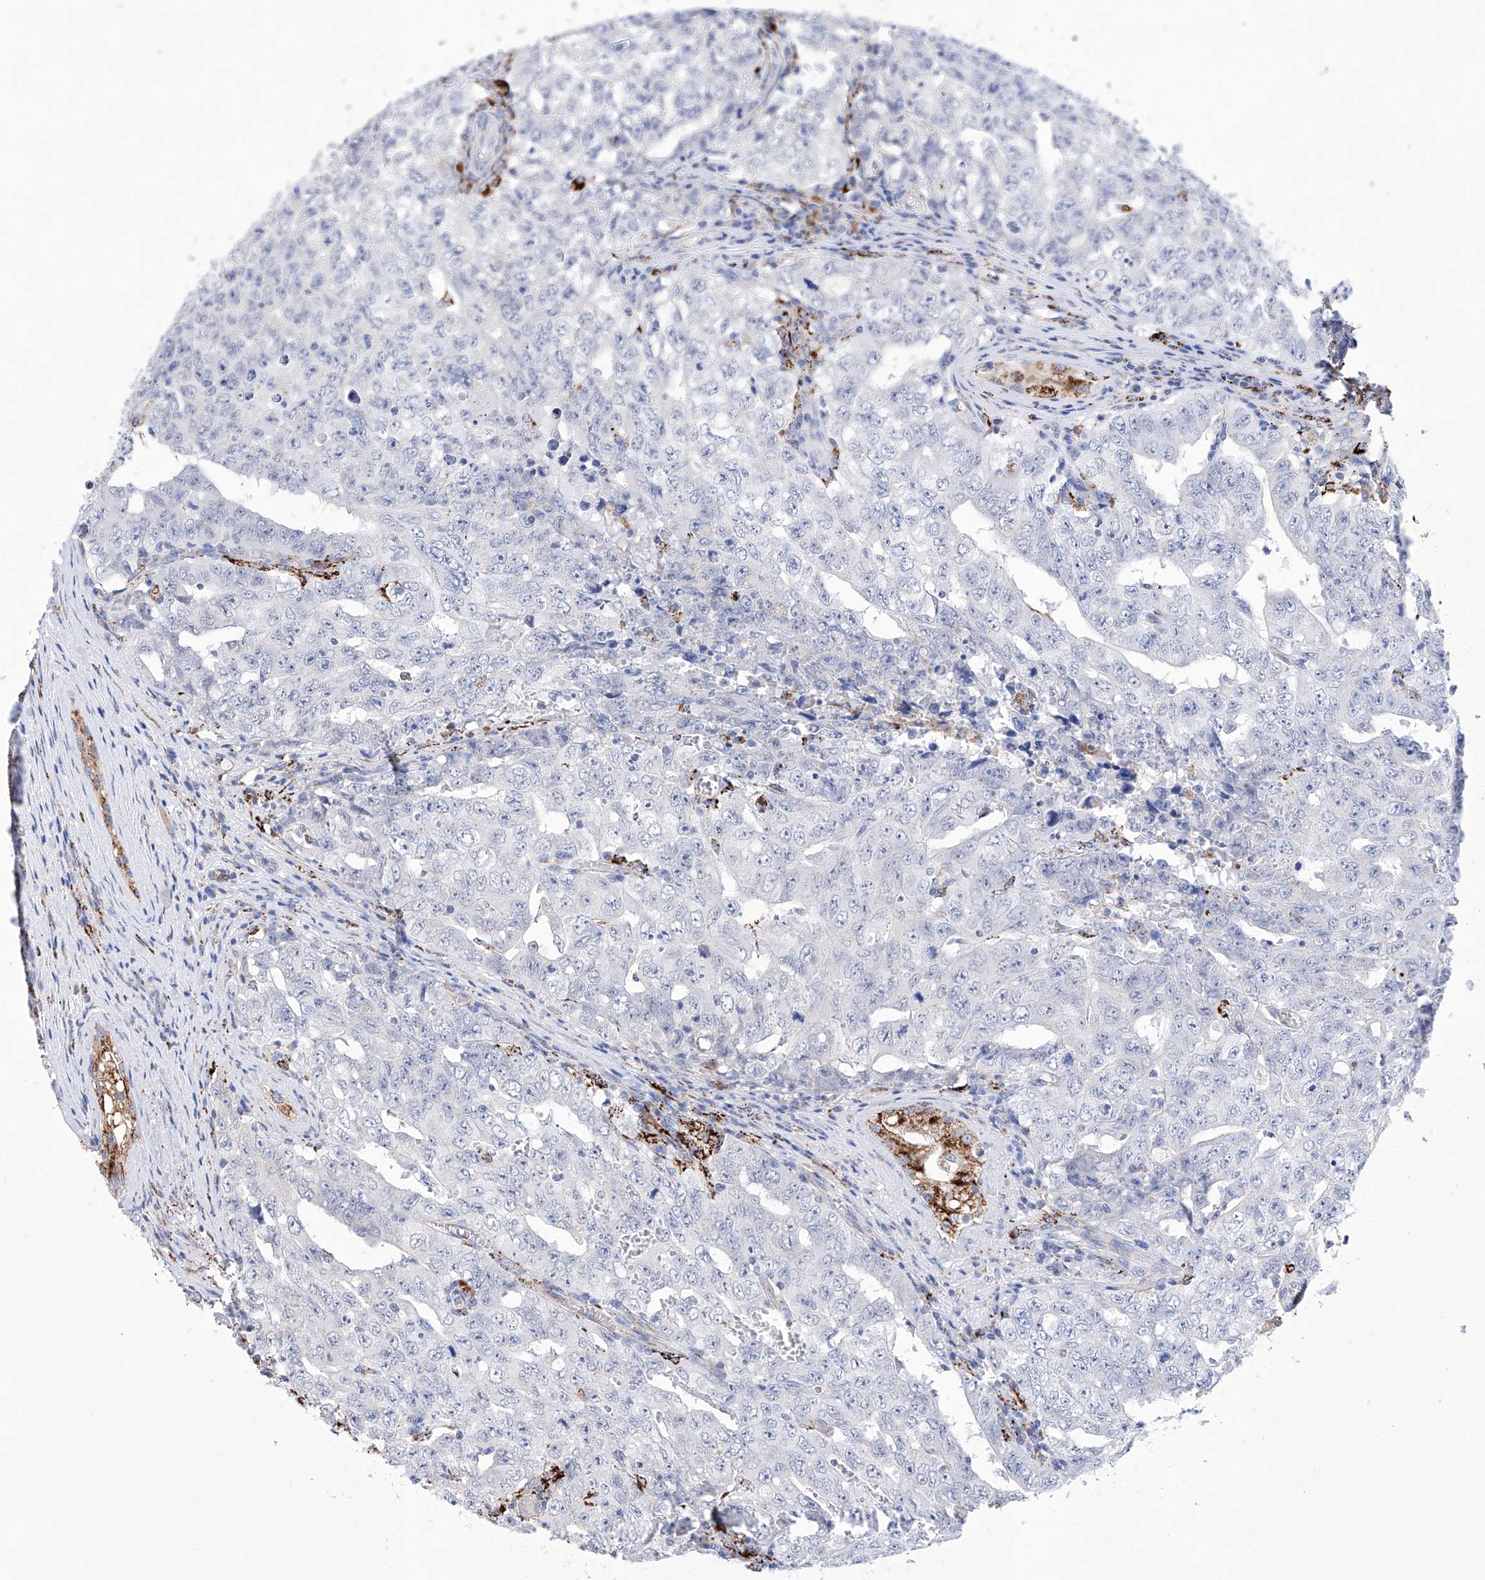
{"staining": {"intensity": "negative", "quantity": "none", "location": "none"}, "tissue": "testis cancer", "cell_type": "Tumor cells", "image_type": "cancer", "snomed": [{"axis": "morphology", "description": "Carcinoma, Embryonal, NOS"}, {"axis": "topography", "description": "Testis"}], "caption": "Immunohistochemical staining of testis cancer (embryonal carcinoma) reveals no significant expression in tumor cells.", "gene": "NRROS", "patient": {"sex": "male", "age": 26}}